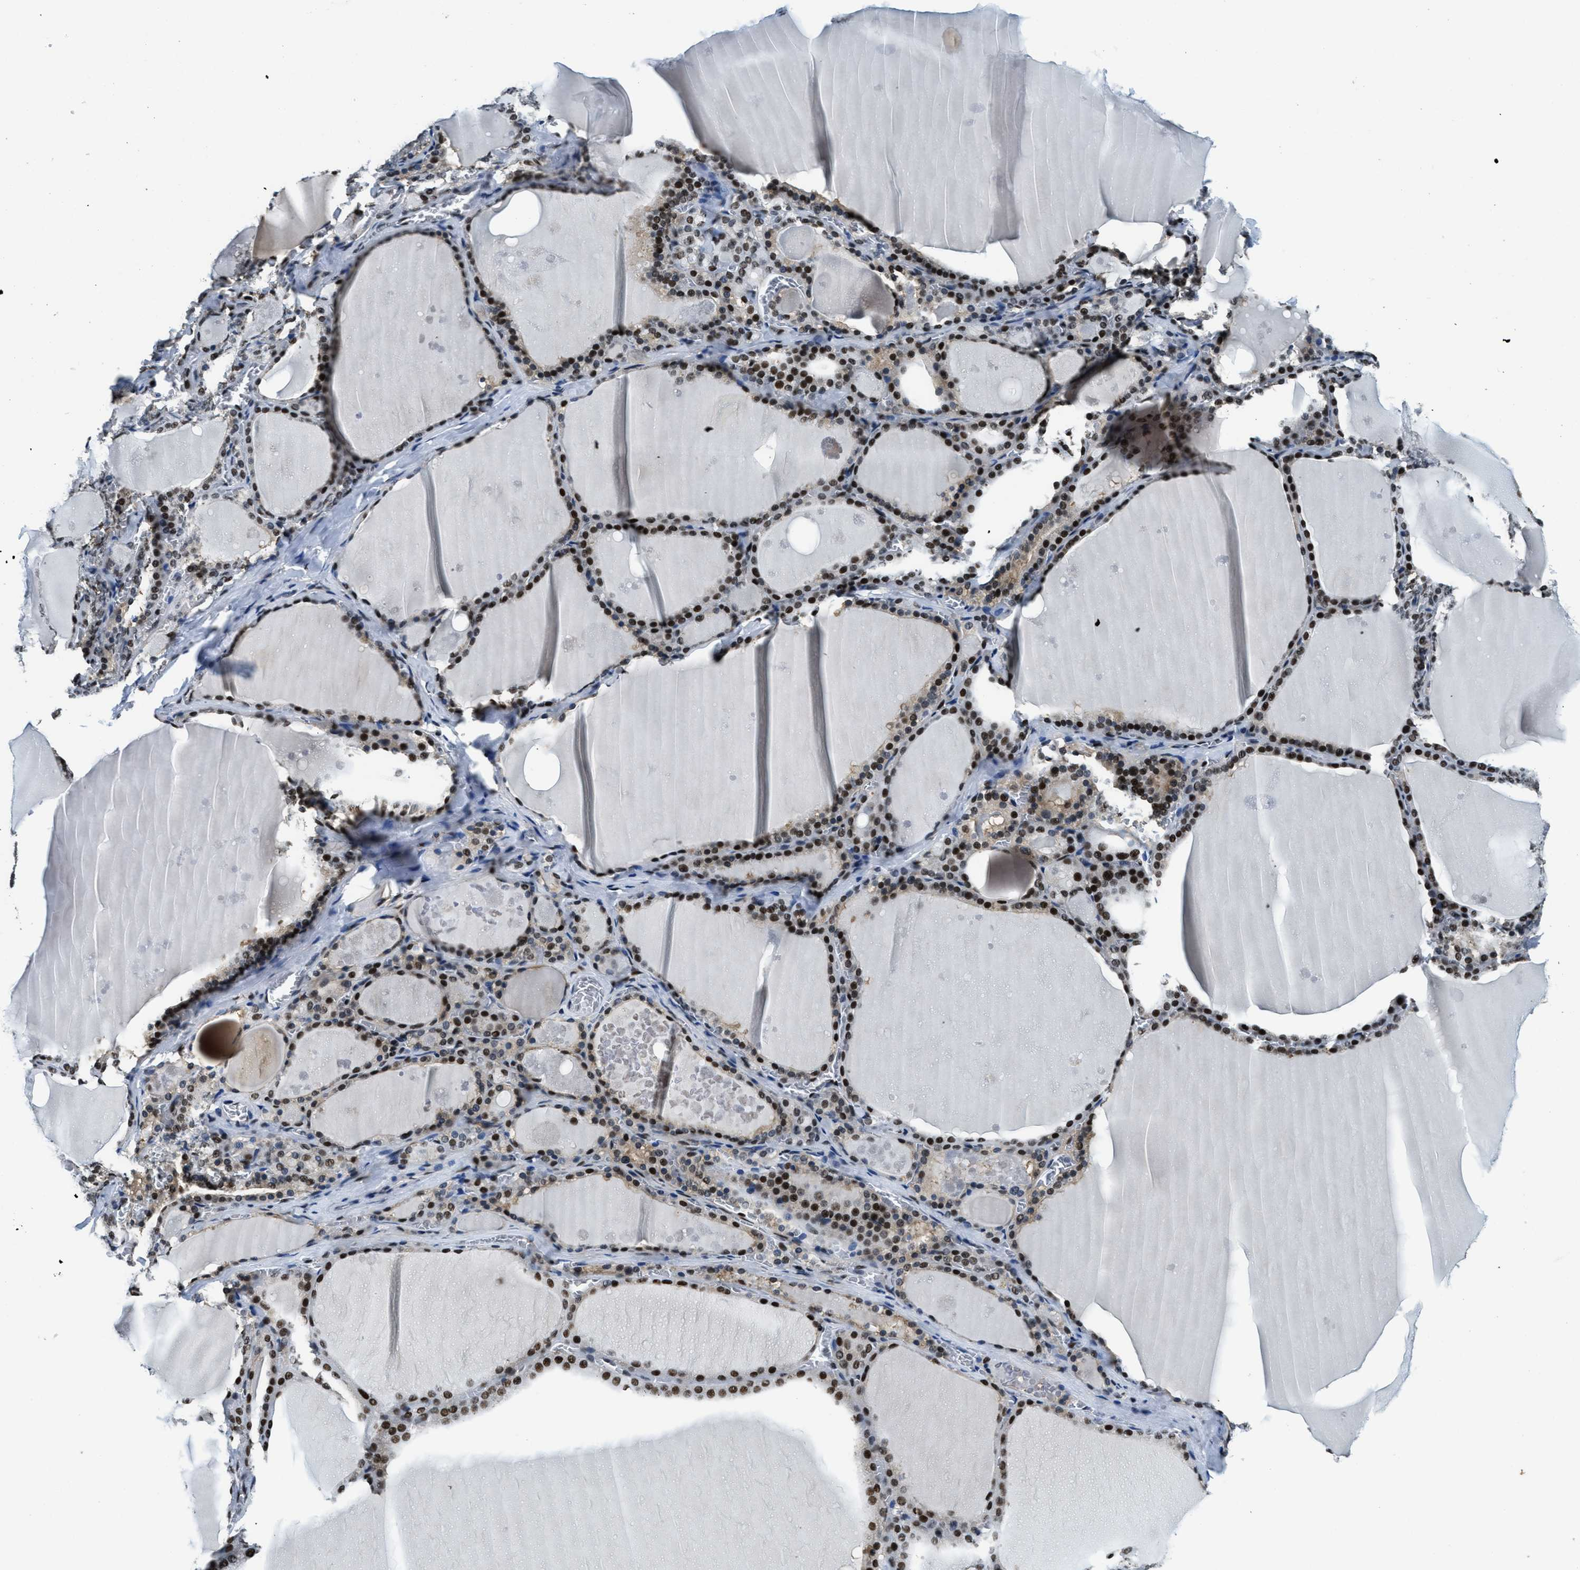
{"staining": {"intensity": "strong", "quantity": ">75%", "location": "nuclear"}, "tissue": "thyroid gland", "cell_type": "Glandular cells", "image_type": "normal", "snomed": [{"axis": "morphology", "description": "Normal tissue, NOS"}, {"axis": "topography", "description": "Thyroid gland"}], "caption": "Protein staining of benign thyroid gland demonstrates strong nuclear positivity in approximately >75% of glandular cells.", "gene": "SSB", "patient": {"sex": "male", "age": 56}}